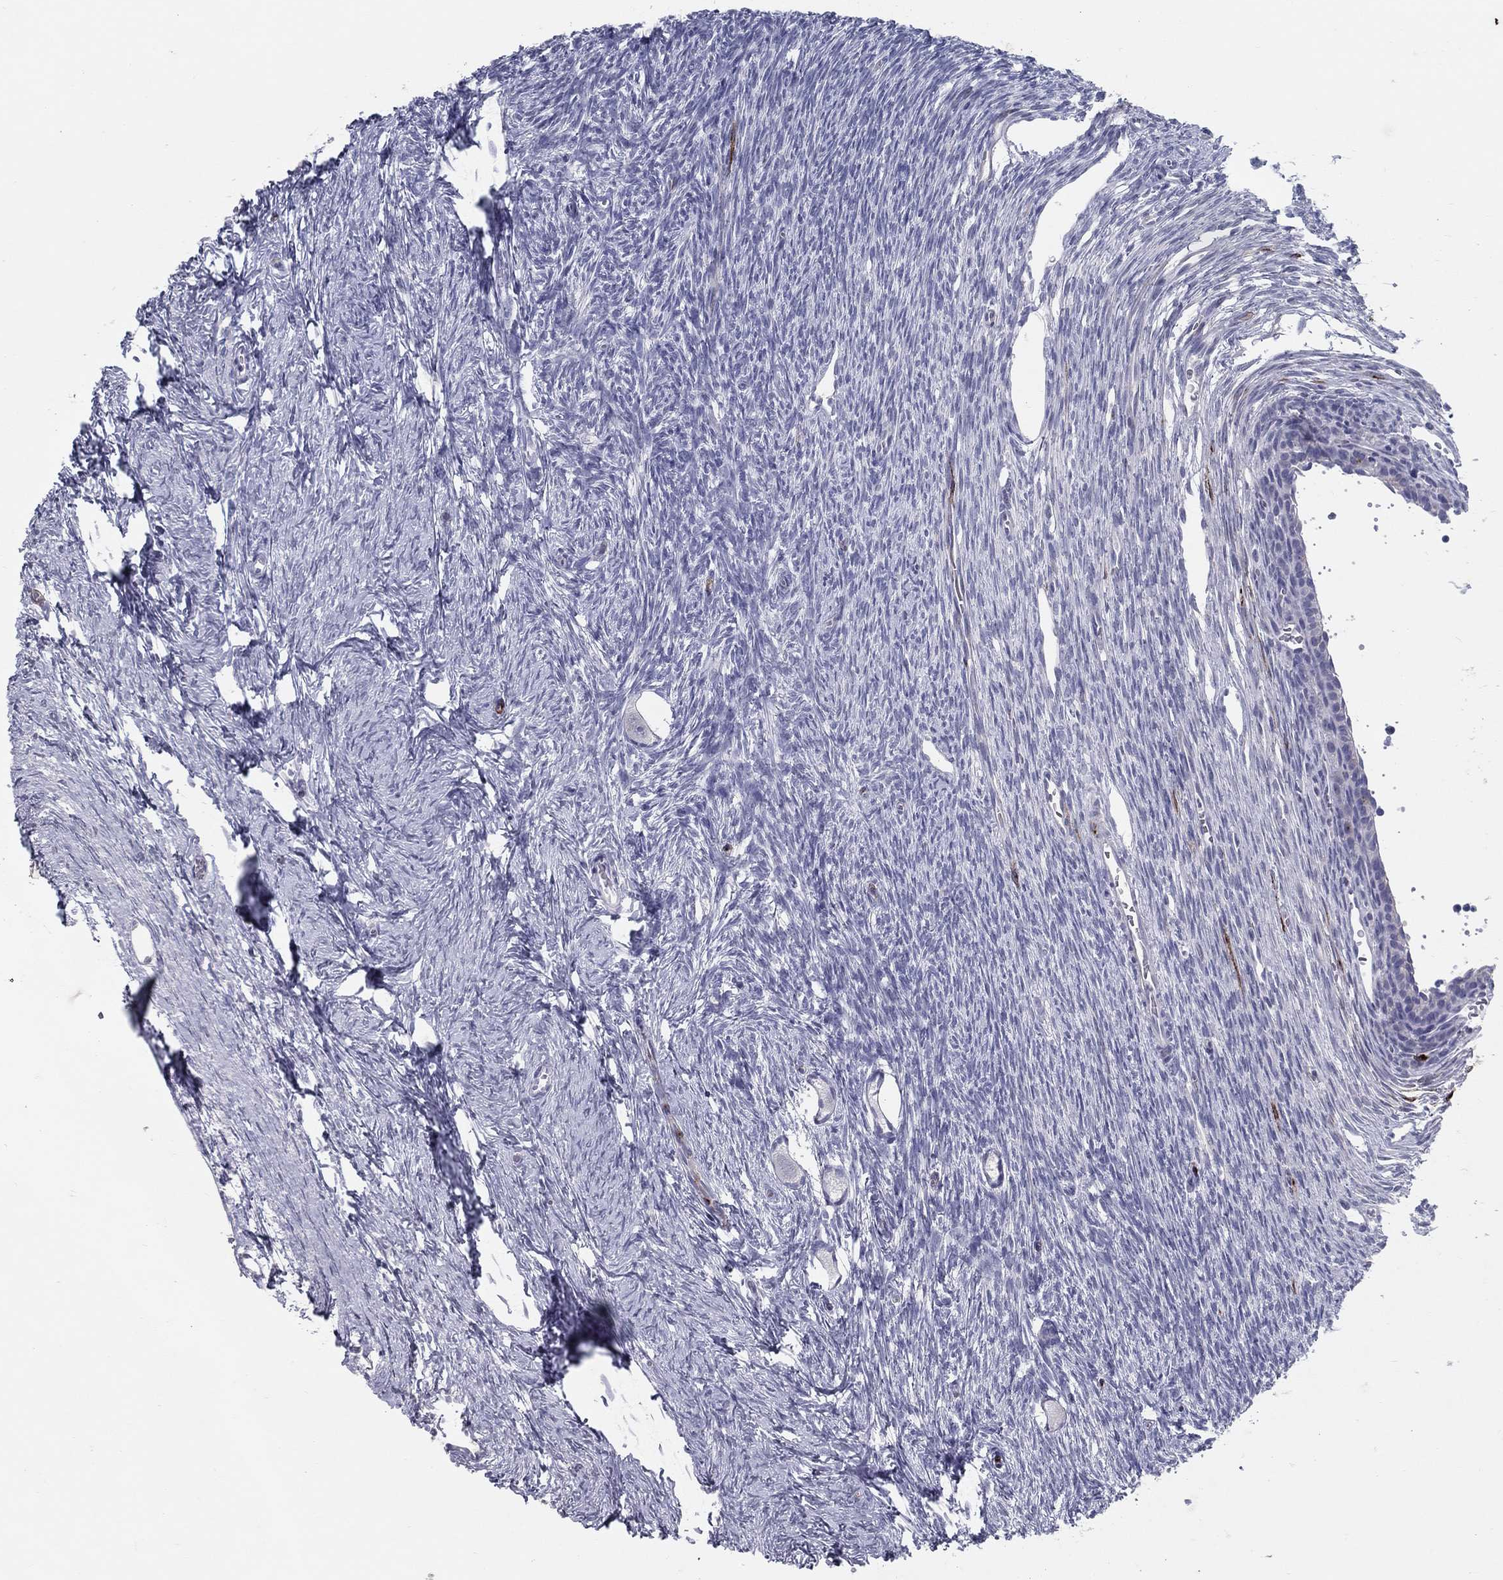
{"staining": {"intensity": "negative", "quantity": "none", "location": "none"}, "tissue": "ovary", "cell_type": "Follicle cells", "image_type": "normal", "snomed": [{"axis": "morphology", "description": "Normal tissue, NOS"}, {"axis": "topography", "description": "Ovary"}], "caption": "Immunohistochemical staining of unremarkable human ovary reveals no significant expression in follicle cells. The staining was performed using DAB (3,3'-diaminobenzidine) to visualize the protein expression in brown, while the nuclei were stained in blue with hematoxylin (Magnification: 20x).", "gene": "ACE2", "patient": {"sex": "female", "age": 27}}